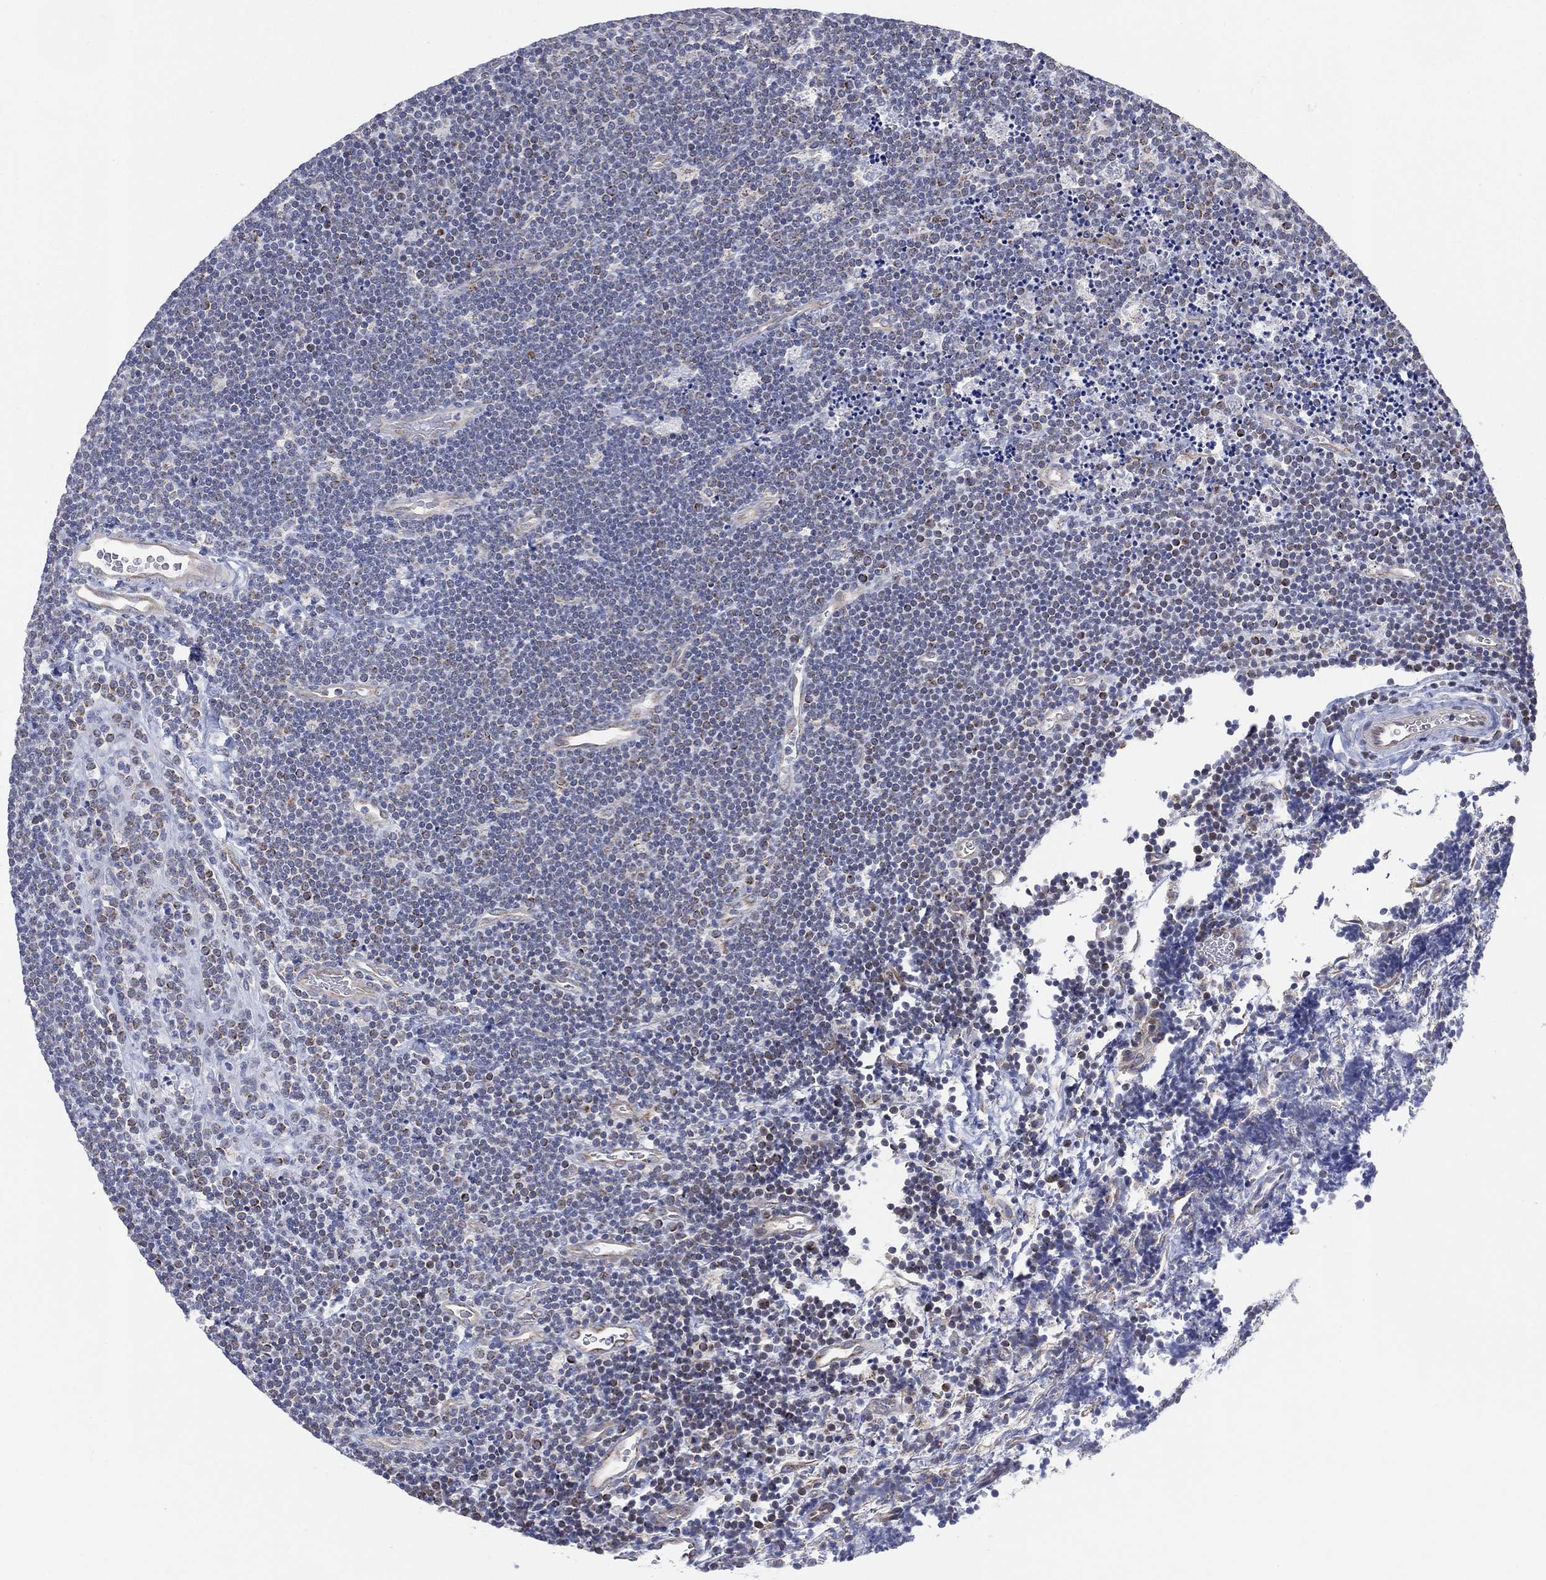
{"staining": {"intensity": "moderate", "quantity": "<25%", "location": "cytoplasmic/membranous"}, "tissue": "lymphoma", "cell_type": "Tumor cells", "image_type": "cancer", "snomed": [{"axis": "morphology", "description": "Malignant lymphoma, non-Hodgkin's type, Low grade"}, {"axis": "topography", "description": "Brain"}], "caption": "Immunohistochemical staining of human low-grade malignant lymphoma, non-Hodgkin's type demonstrates low levels of moderate cytoplasmic/membranous expression in approximately <25% of tumor cells.", "gene": "INA", "patient": {"sex": "female", "age": 66}}